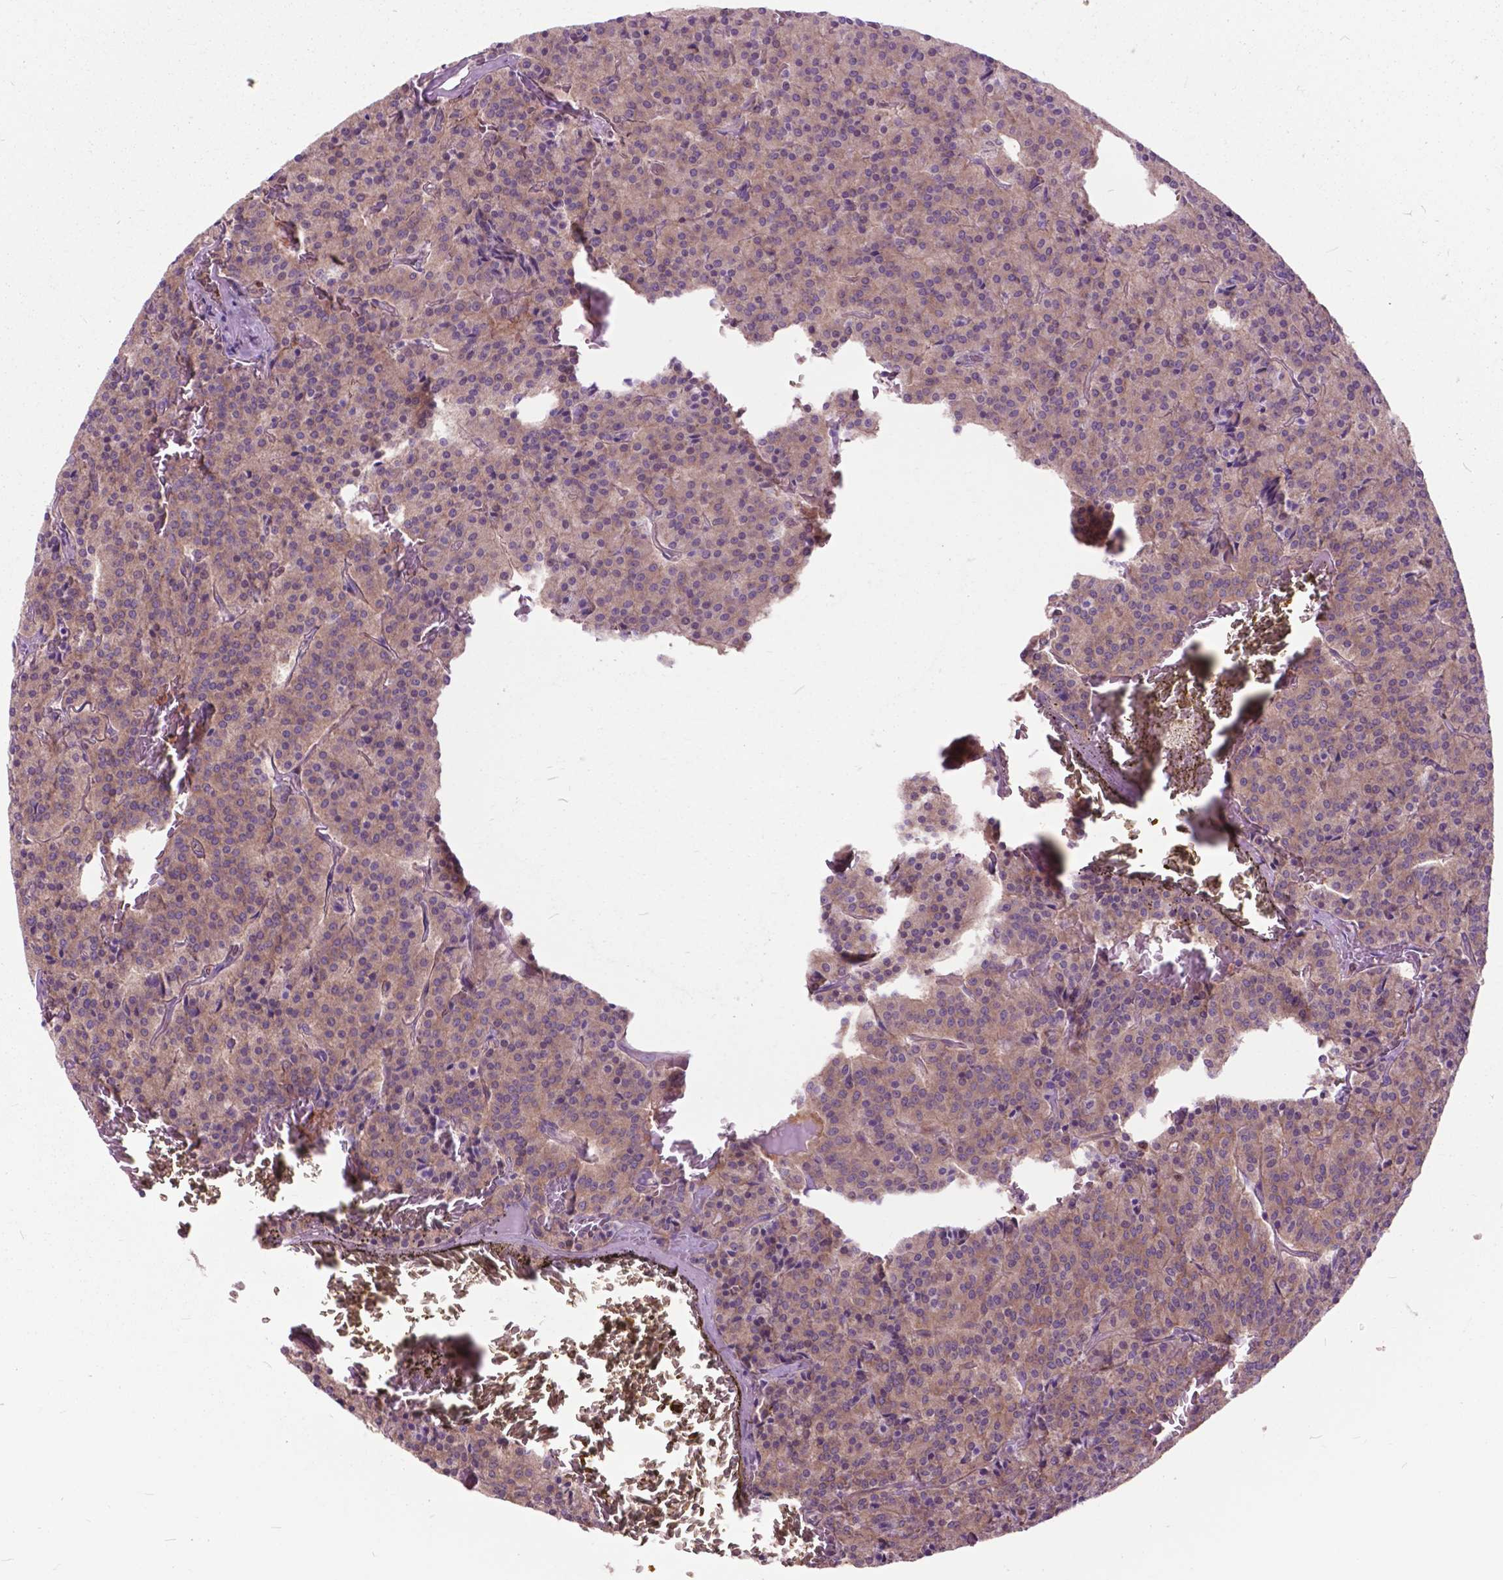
{"staining": {"intensity": "moderate", "quantity": ">75%", "location": "cytoplasmic/membranous"}, "tissue": "carcinoid", "cell_type": "Tumor cells", "image_type": "cancer", "snomed": [{"axis": "morphology", "description": "Carcinoid, malignant, NOS"}, {"axis": "topography", "description": "Lung"}], "caption": "About >75% of tumor cells in human carcinoid show moderate cytoplasmic/membranous protein staining as visualized by brown immunohistochemical staining.", "gene": "ARAF", "patient": {"sex": "male", "age": 70}}